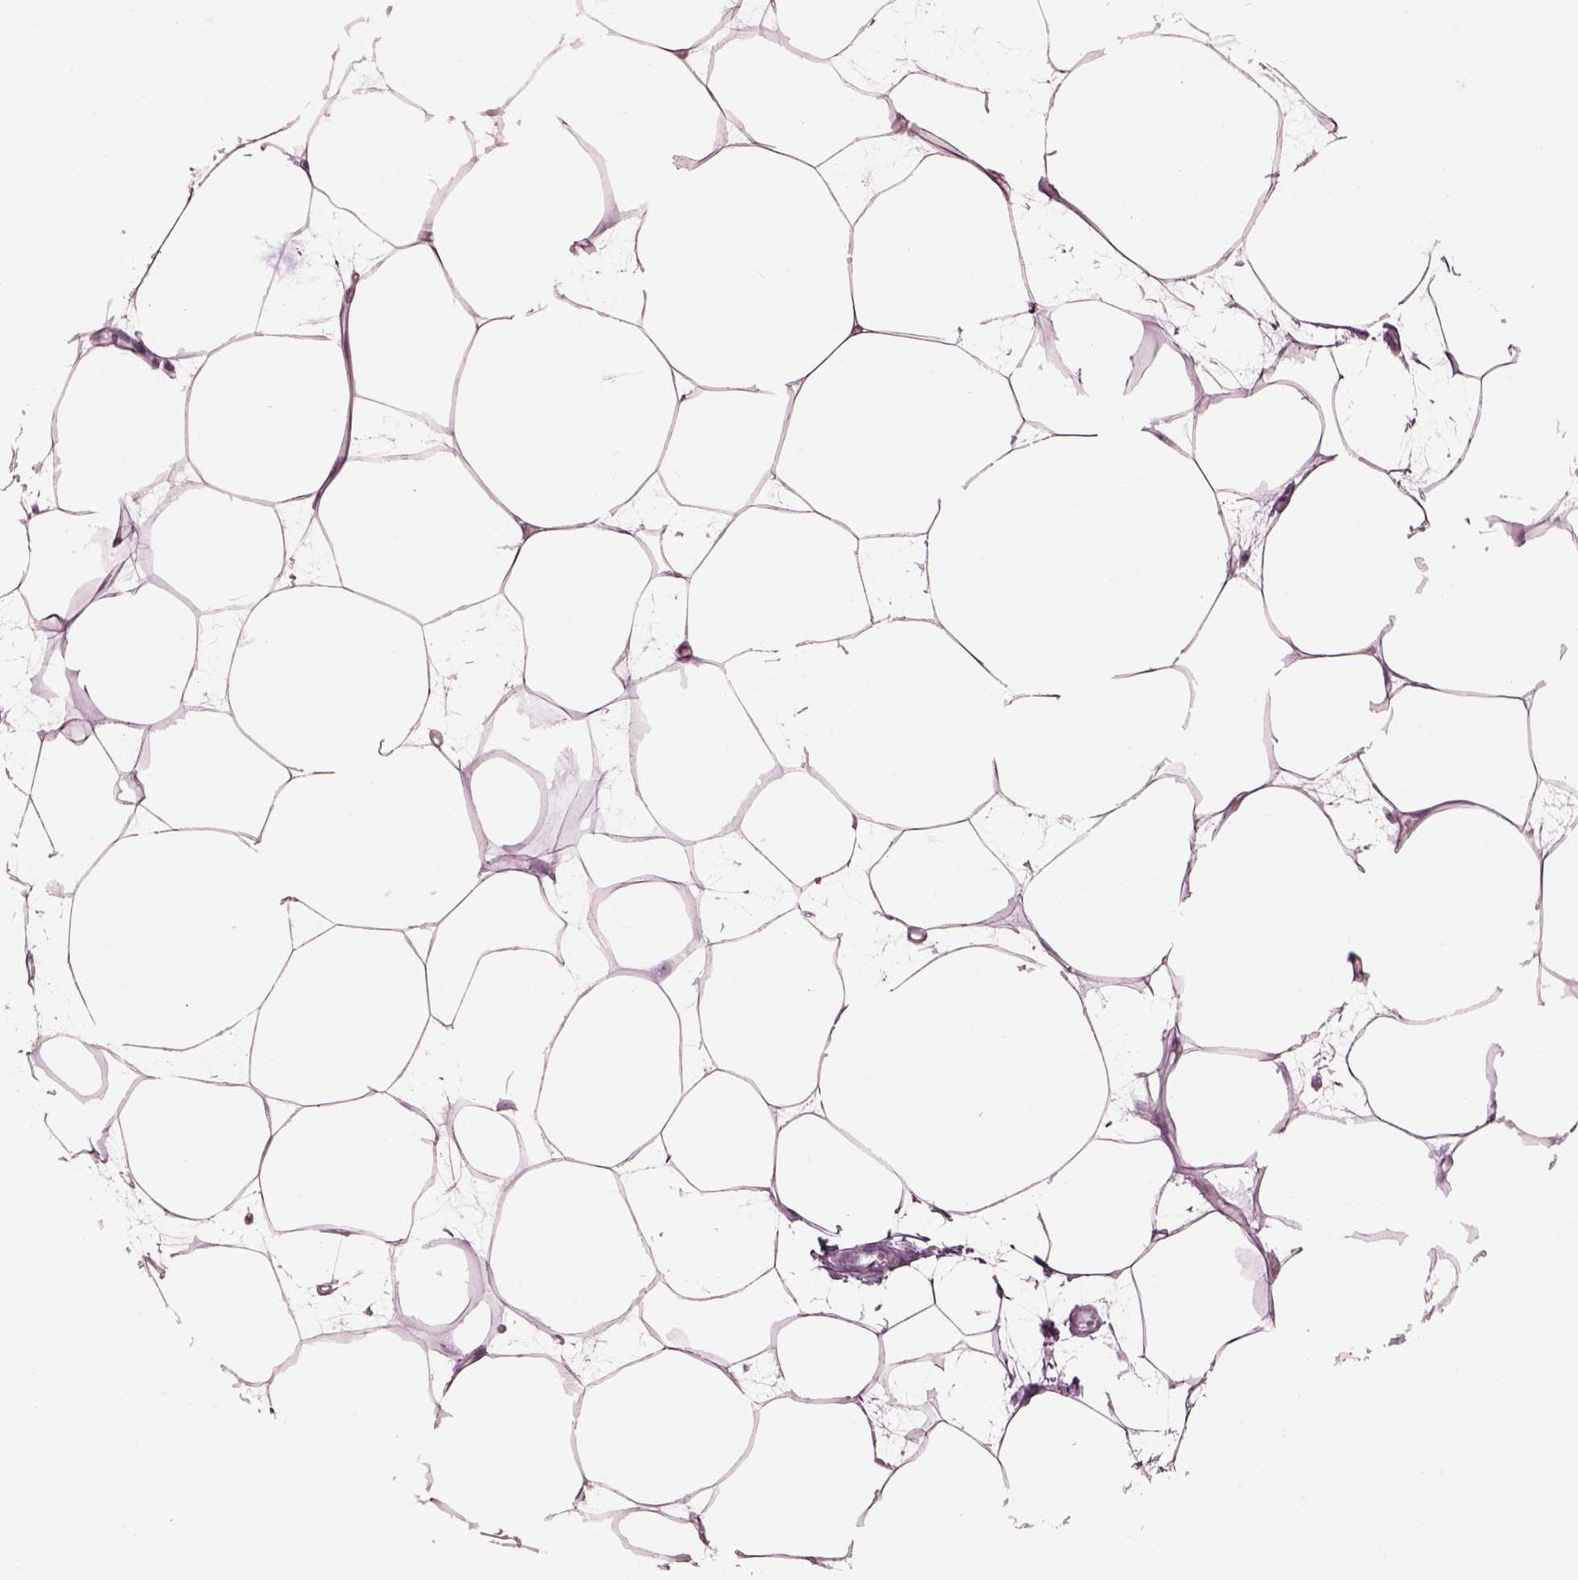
{"staining": {"intensity": "negative", "quantity": "none", "location": "none"}, "tissue": "breast", "cell_type": "Adipocytes", "image_type": "normal", "snomed": [{"axis": "morphology", "description": "Normal tissue, NOS"}, {"axis": "topography", "description": "Breast"}], "caption": "Unremarkable breast was stained to show a protein in brown. There is no significant positivity in adipocytes. The staining was performed using DAB (3,3'-diaminobenzidine) to visualize the protein expression in brown, while the nuclei were stained in blue with hematoxylin (Magnification: 20x).", "gene": "KRTAP24", "patient": {"sex": "female", "age": 45}}